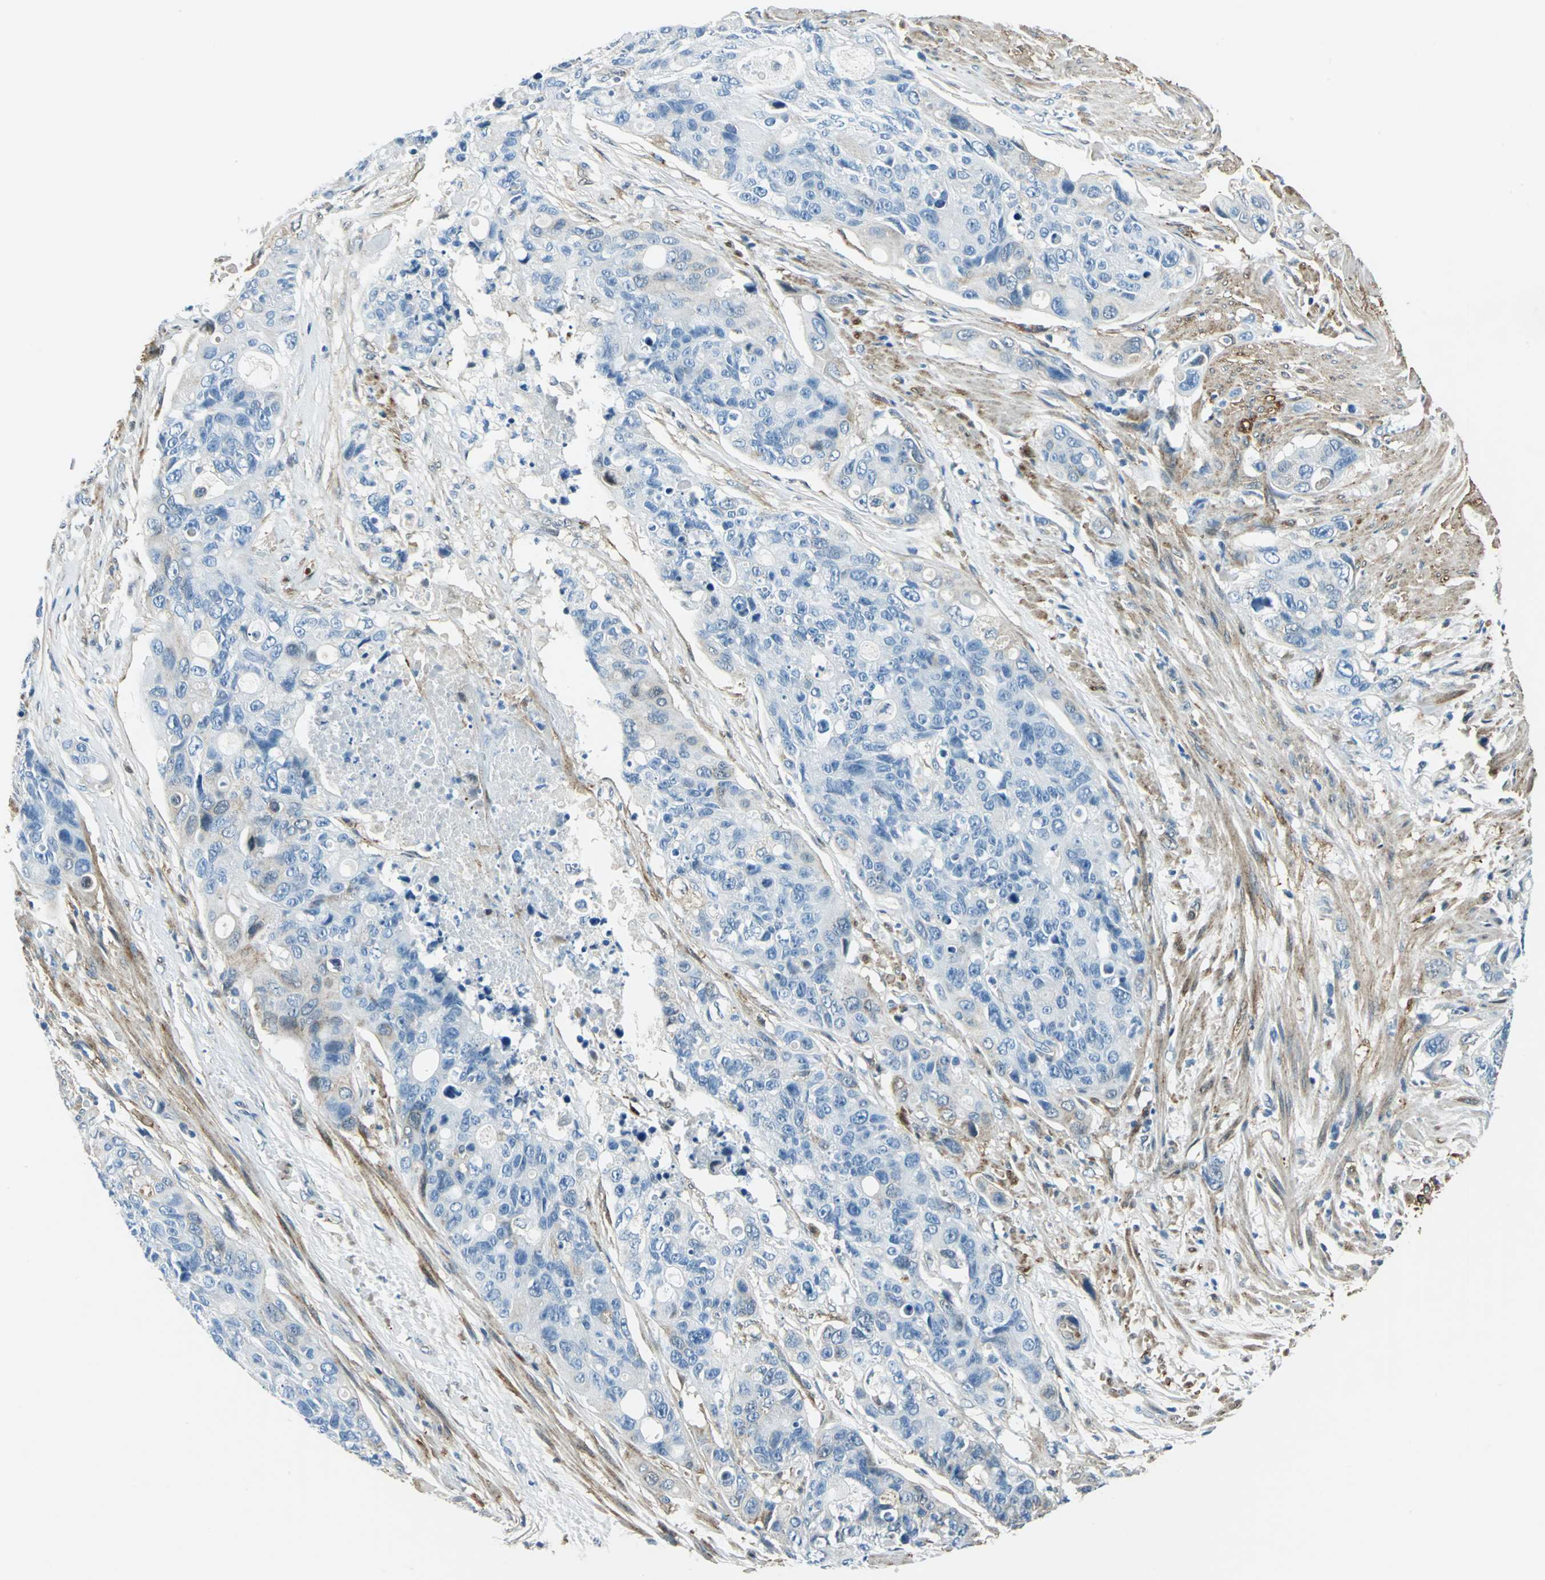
{"staining": {"intensity": "negative", "quantity": "none", "location": "none"}, "tissue": "colorectal cancer", "cell_type": "Tumor cells", "image_type": "cancer", "snomed": [{"axis": "morphology", "description": "Adenocarcinoma, NOS"}, {"axis": "topography", "description": "Colon"}], "caption": "Image shows no significant protein staining in tumor cells of colorectal cancer. Nuclei are stained in blue.", "gene": "HSPB1", "patient": {"sex": "female", "age": 57}}